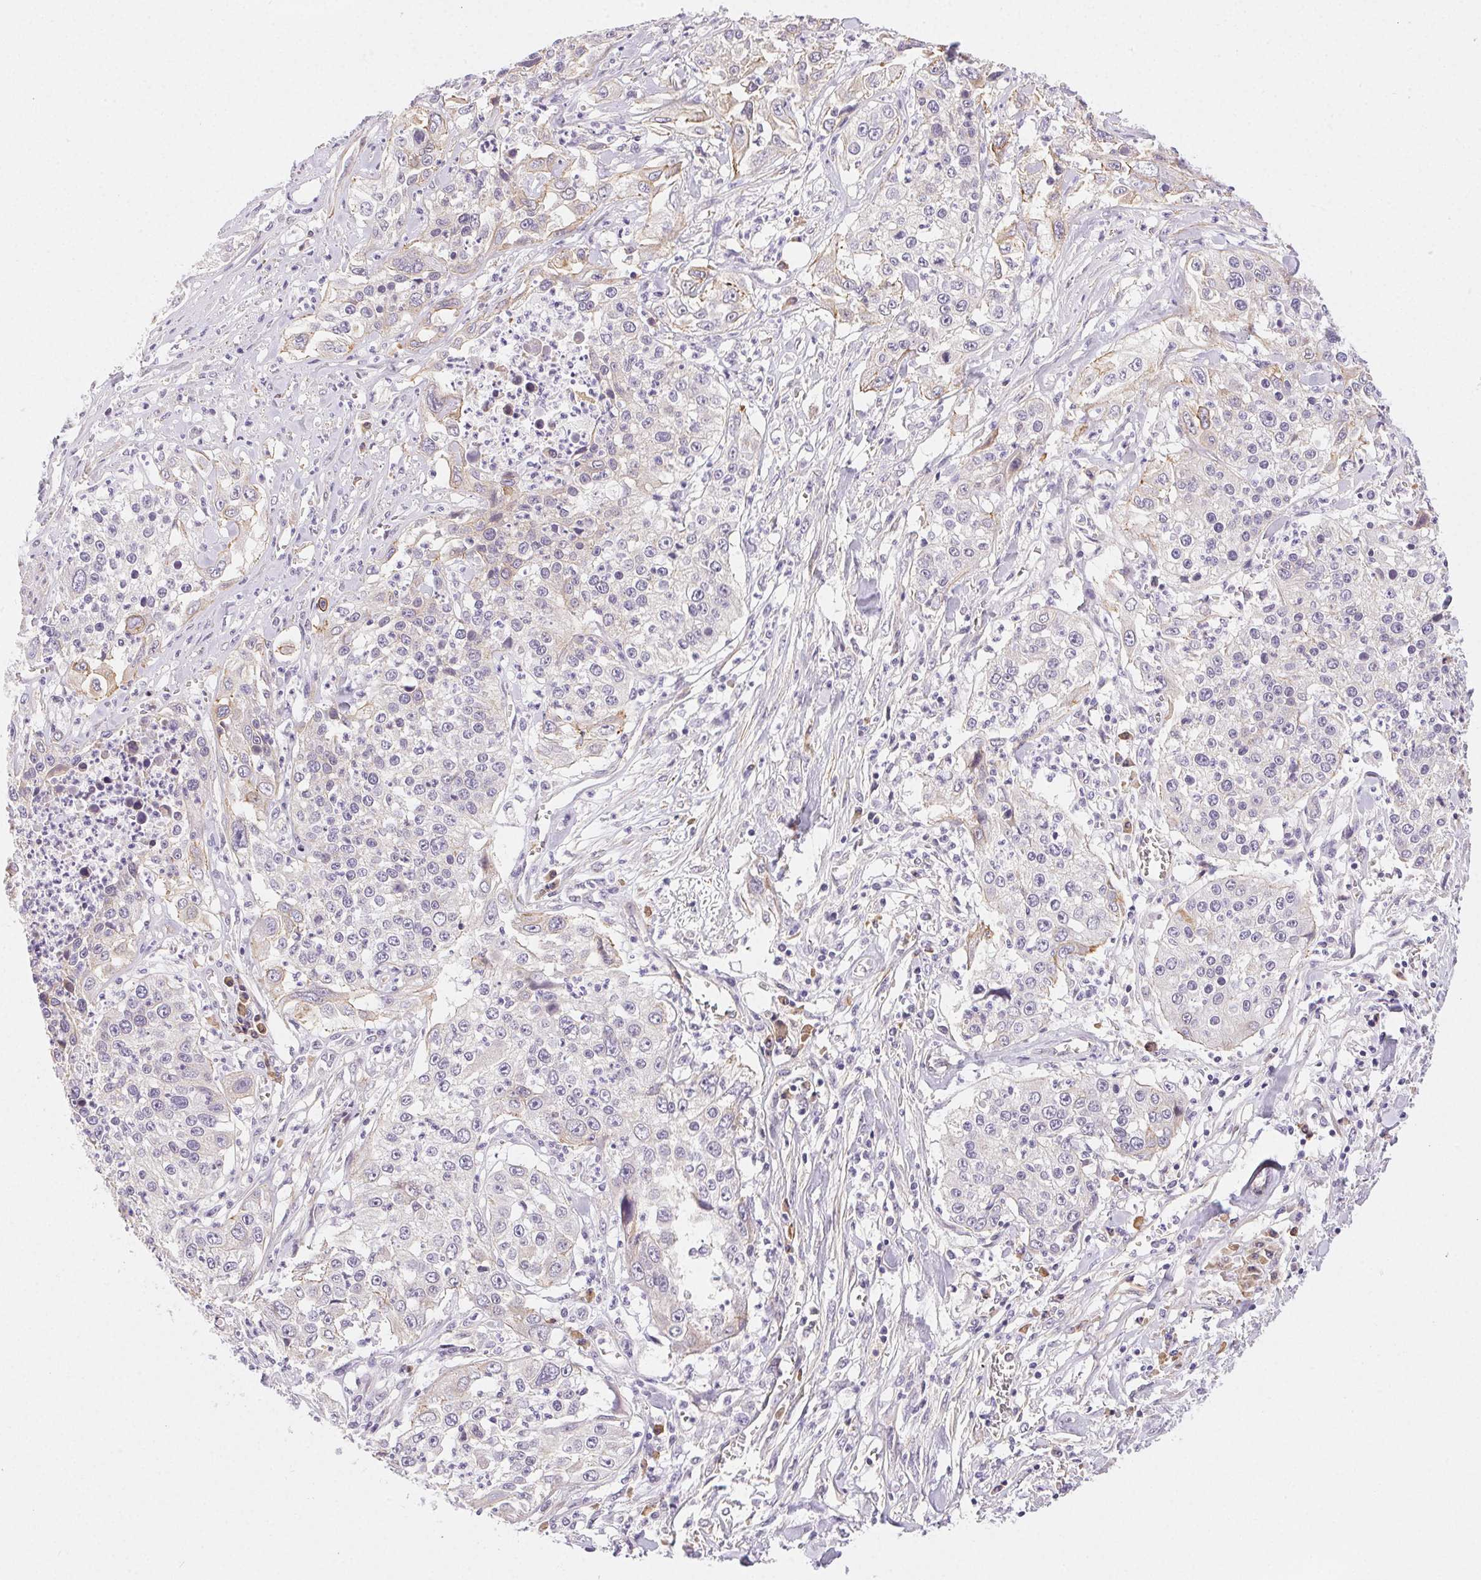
{"staining": {"intensity": "weak", "quantity": "<25%", "location": "cytoplasmic/membranous"}, "tissue": "lung cancer", "cell_type": "Tumor cells", "image_type": "cancer", "snomed": [{"axis": "morphology", "description": "Squamous cell carcinoma, NOS"}, {"axis": "morphology", "description": "Squamous cell carcinoma, metastatic, NOS"}, {"axis": "topography", "description": "Lung"}, {"axis": "topography", "description": "Pleura, NOS"}], "caption": "DAB immunohistochemical staining of human lung metastatic squamous cell carcinoma displays no significant expression in tumor cells. (Stains: DAB (3,3'-diaminobenzidine) IHC with hematoxylin counter stain, Microscopy: brightfield microscopy at high magnification).", "gene": "CSN1S1", "patient": {"sex": "male", "age": 72}}